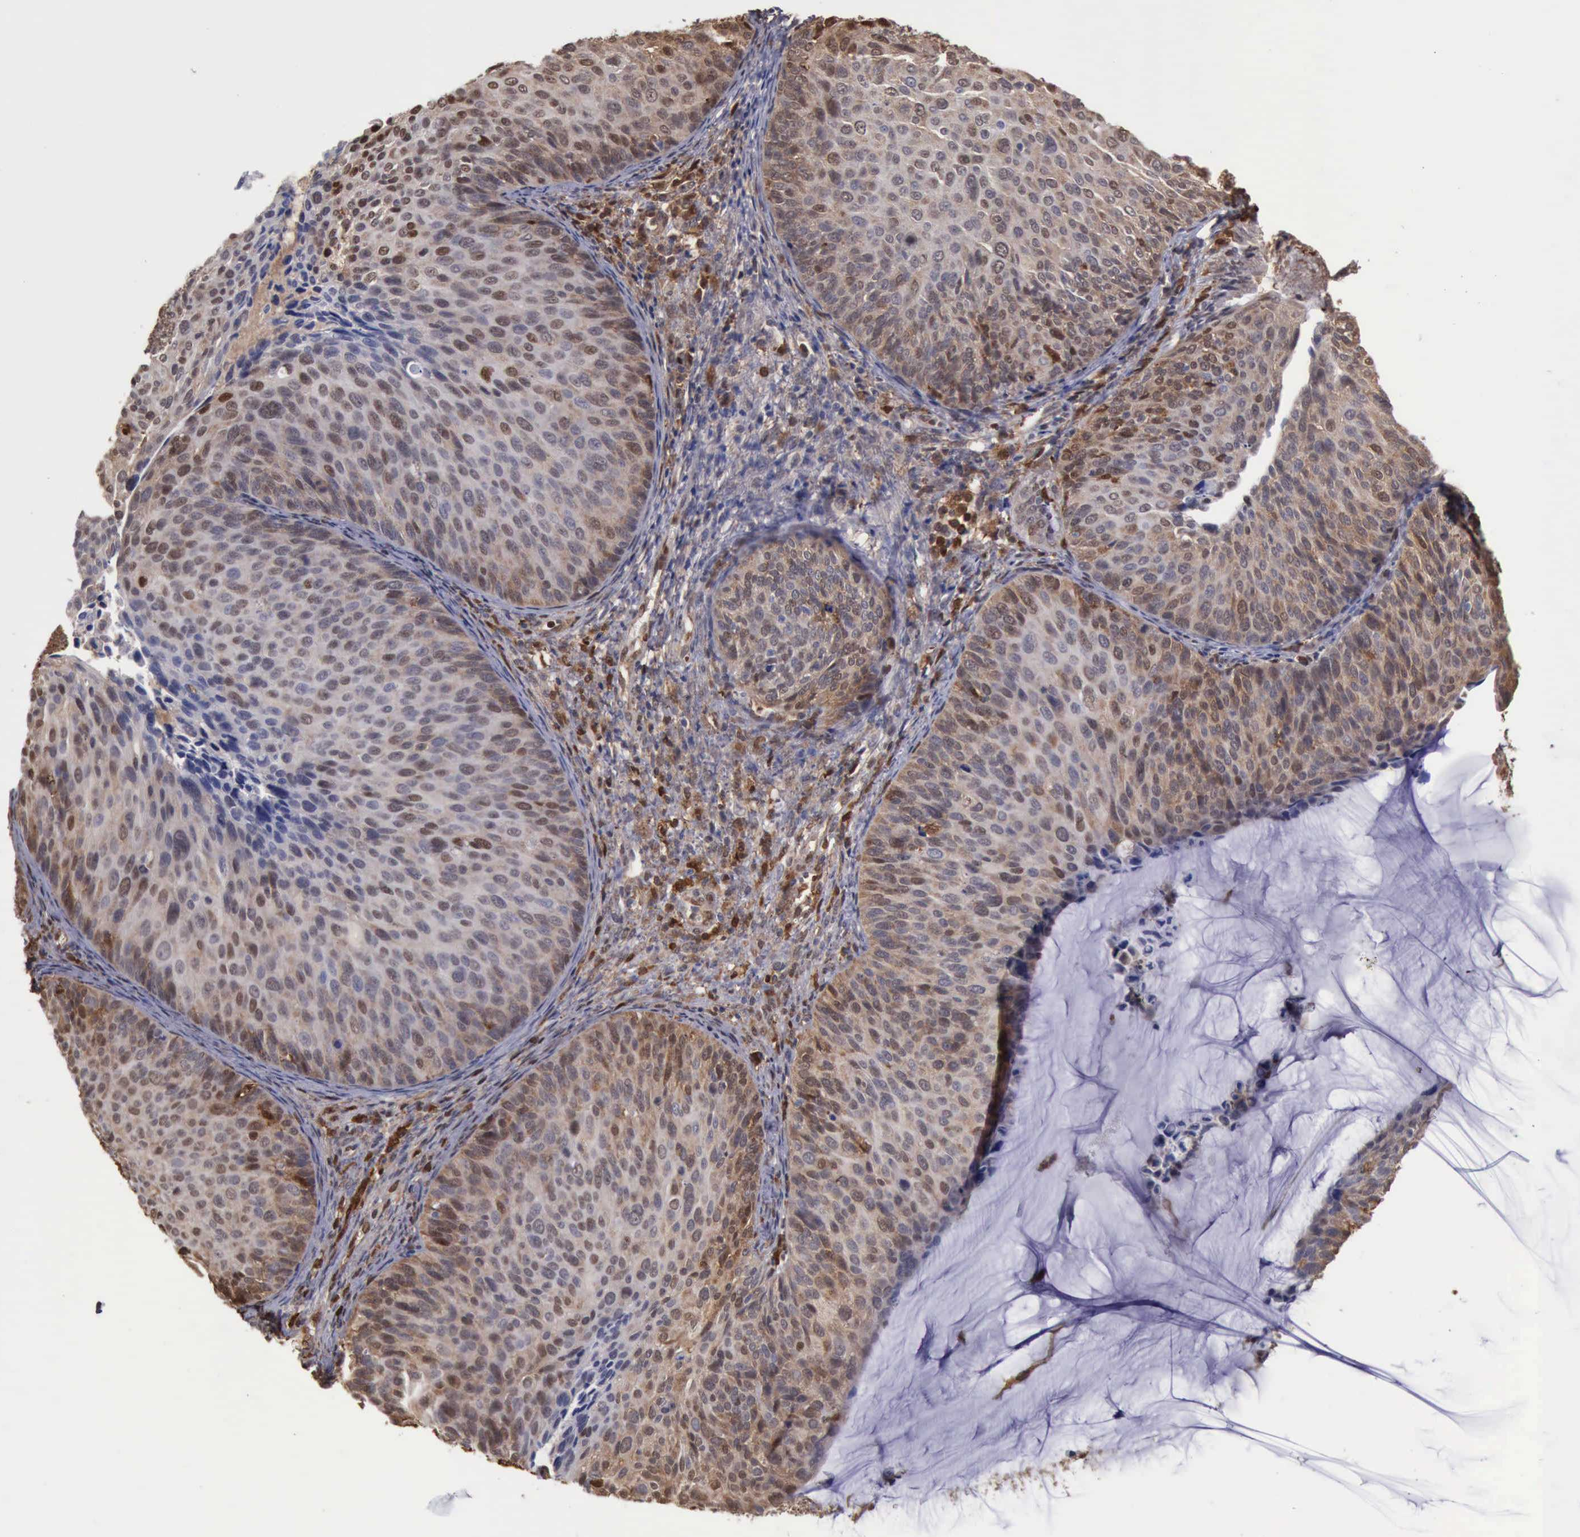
{"staining": {"intensity": "moderate", "quantity": "<25%", "location": "cytoplasmic/membranous,nuclear"}, "tissue": "cervical cancer", "cell_type": "Tumor cells", "image_type": "cancer", "snomed": [{"axis": "morphology", "description": "Squamous cell carcinoma, NOS"}, {"axis": "topography", "description": "Cervix"}], "caption": "Moderate cytoplasmic/membranous and nuclear positivity for a protein is seen in about <25% of tumor cells of cervical cancer using immunohistochemistry (IHC).", "gene": "STAT1", "patient": {"sex": "female", "age": 36}}